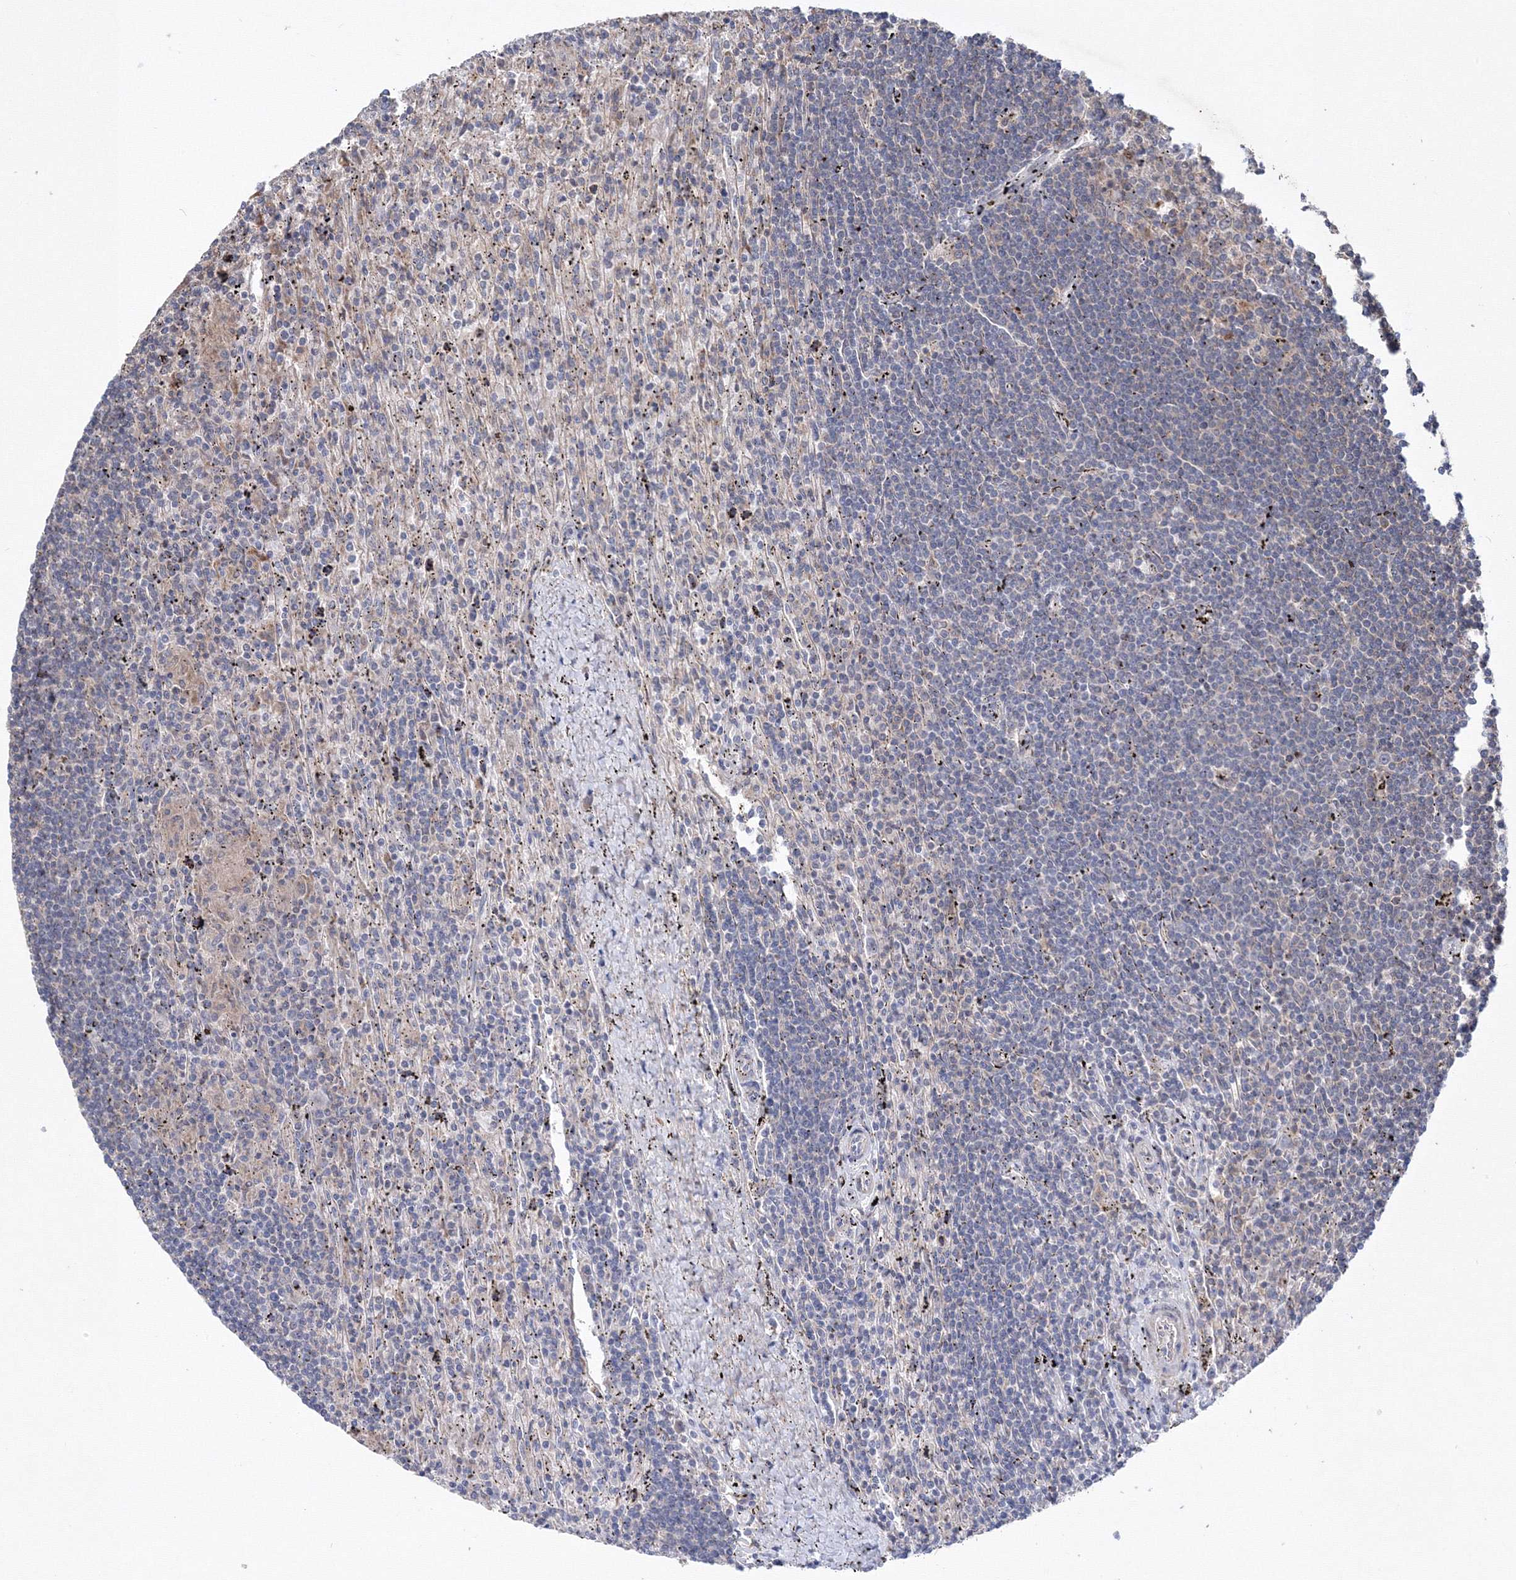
{"staining": {"intensity": "negative", "quantity": "none", "location": "none"}, "tissue": "lymphoma", "cell_type": "Tumor cells", "image_type": "cancer", "snomed": [{"axis": "morphology", "description": "Malignant lymphoma, non-Hodgkin's type, Low grade"}, {"axis": "topography", "description": "Spleen"}], "caption": "An image of lymphoma stained for a protein exhibits no brown staining in tumor cells. (Immunohistochemistry, brightfield microscopy, high magnification).", "gene": "PPP2R2B", "patient": {"sex": "male", "age": 76}}